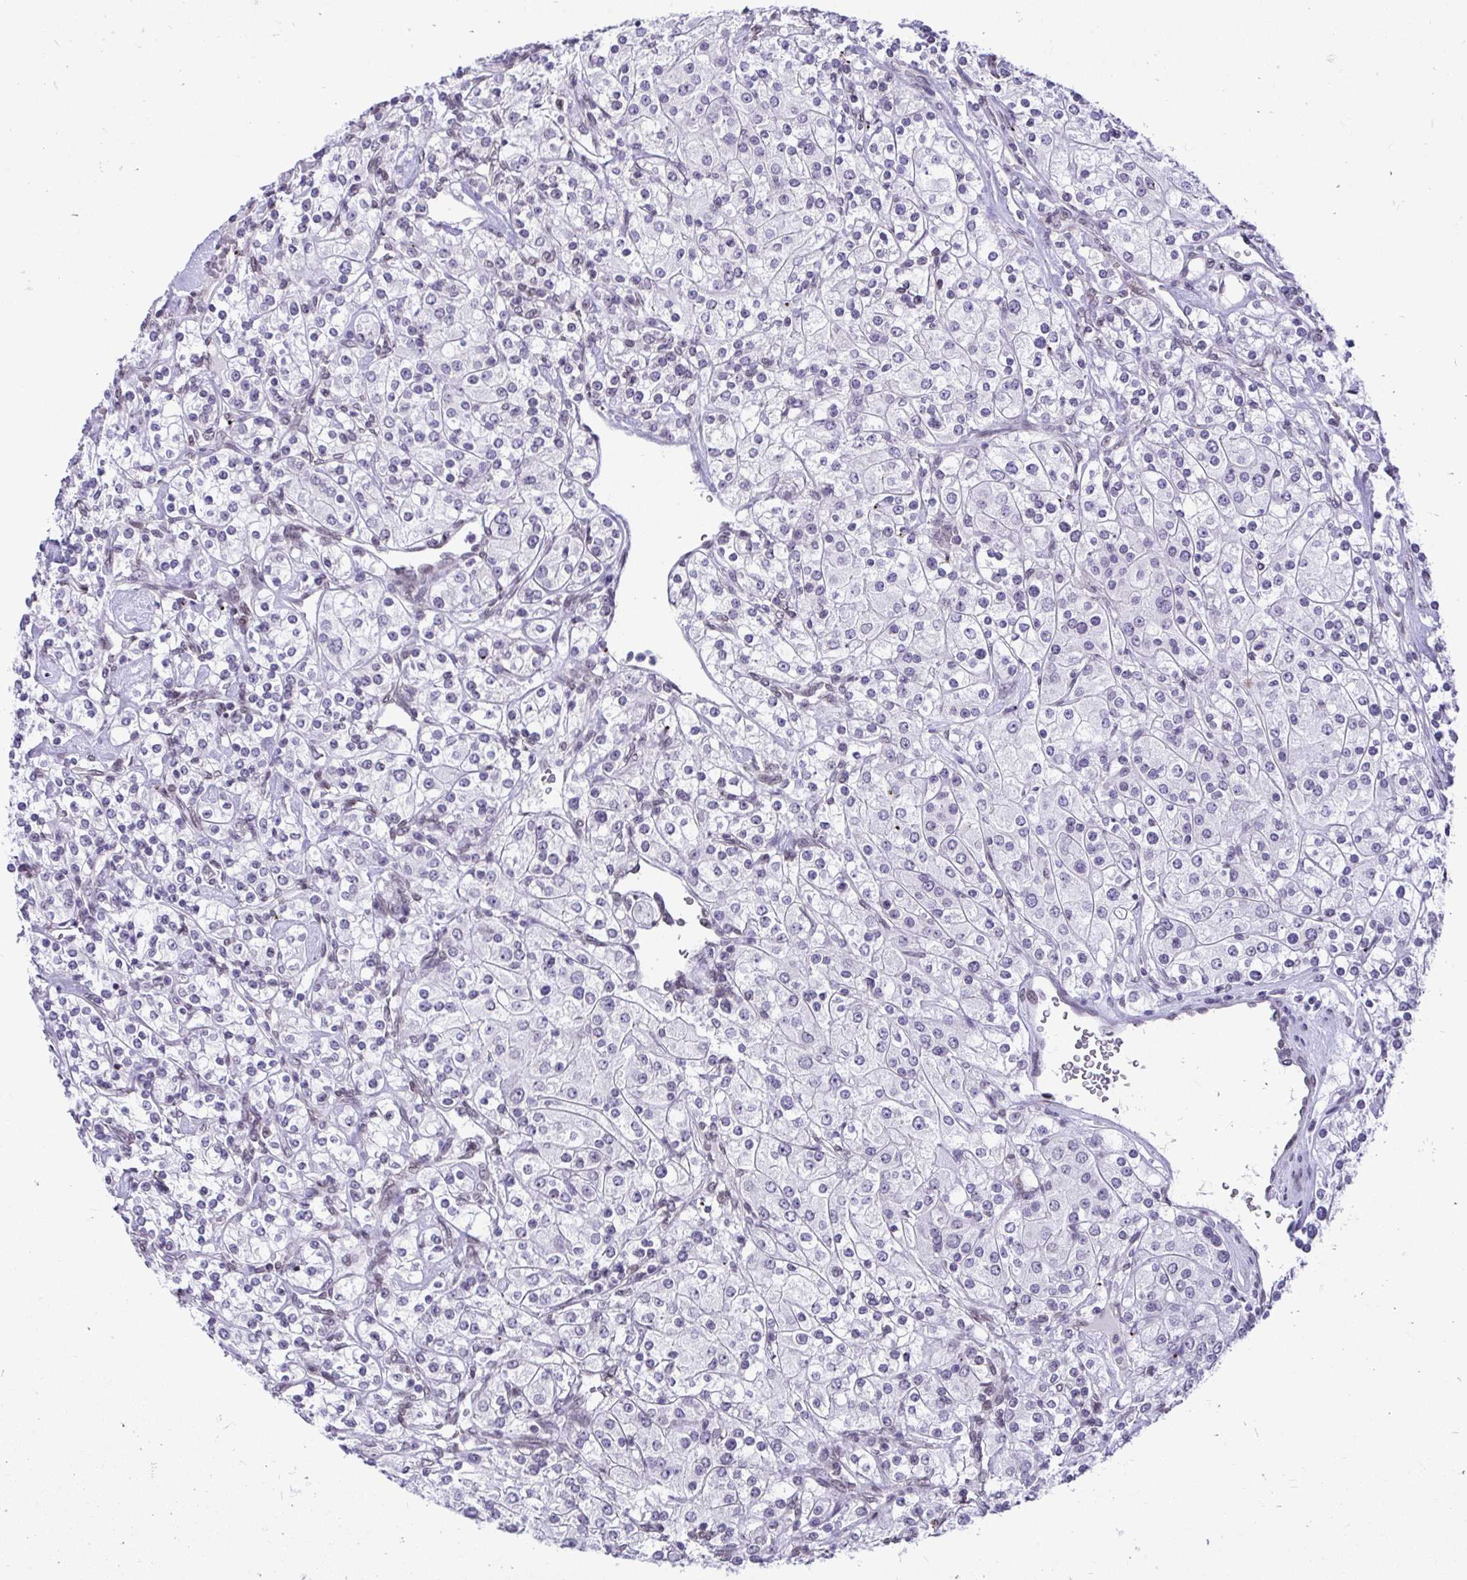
{"staining": {"intensity": "negative", "quantity": "none", "location": "none"}, "tissue": "renal cancer", "cell_type": "Tumor cells", "image_type": "cancer", "snomed": [{"axis": "morphology", "description": "Adenocarcinoma, NOS"}, {"axis": "topography", "description": "Kidney"}], "caption": "Tumor cells are negative for brown protein staining in adenocarcinoma (renal).", "gene": "BANF1", "patient": {"sex": "male", "age": 77}}